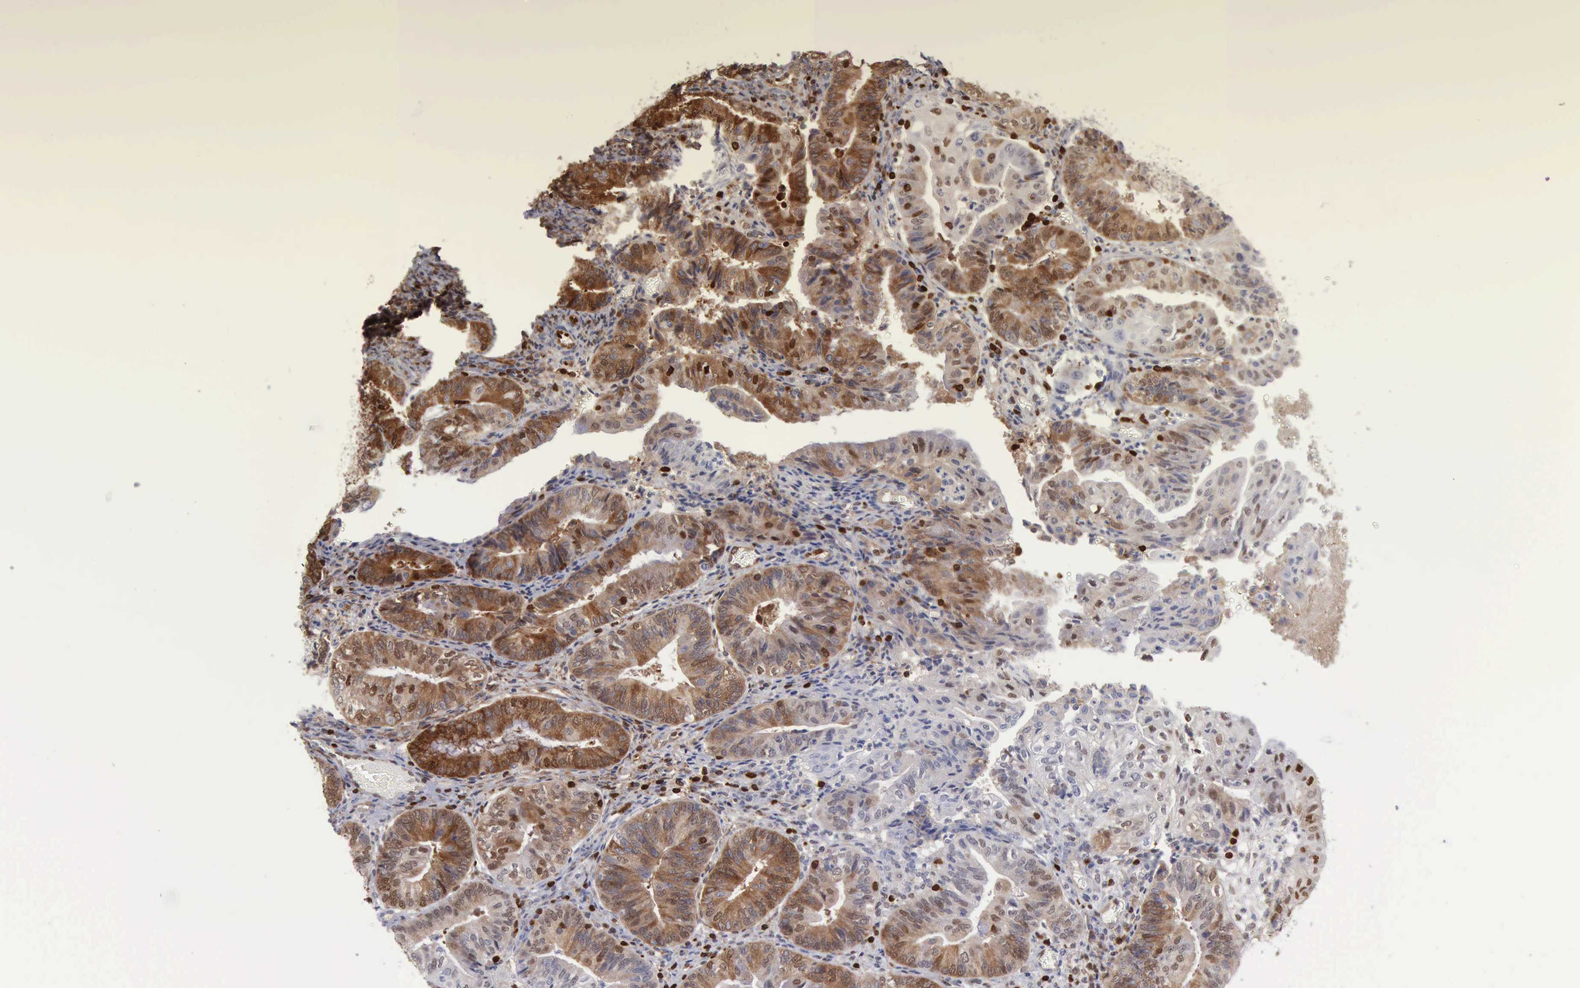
{"staining": {"intensity": "strong", "quantity": ">75%", "location": "cytoplasmic/membranous,nuclear"}, "tissue": "endometrial cancer", "cell_type": "Tumor cells", "image_type": "cancer", "snomed": [{"axis": "morphology", "description": "Adenocarcinoma, NOS"}, {"axis": "topography", "description": "Endometrium"}], "caption": "This histopathology image shows immunohistochemistry (IHC) staining of human endometrial adenocarcinoma, with high strong cytoplasmic/membranous and nuclear positivity in approximately >75% of tumor cells.", "gene": "PDCD4", "patient": {"sex": "female", "age": 55}}